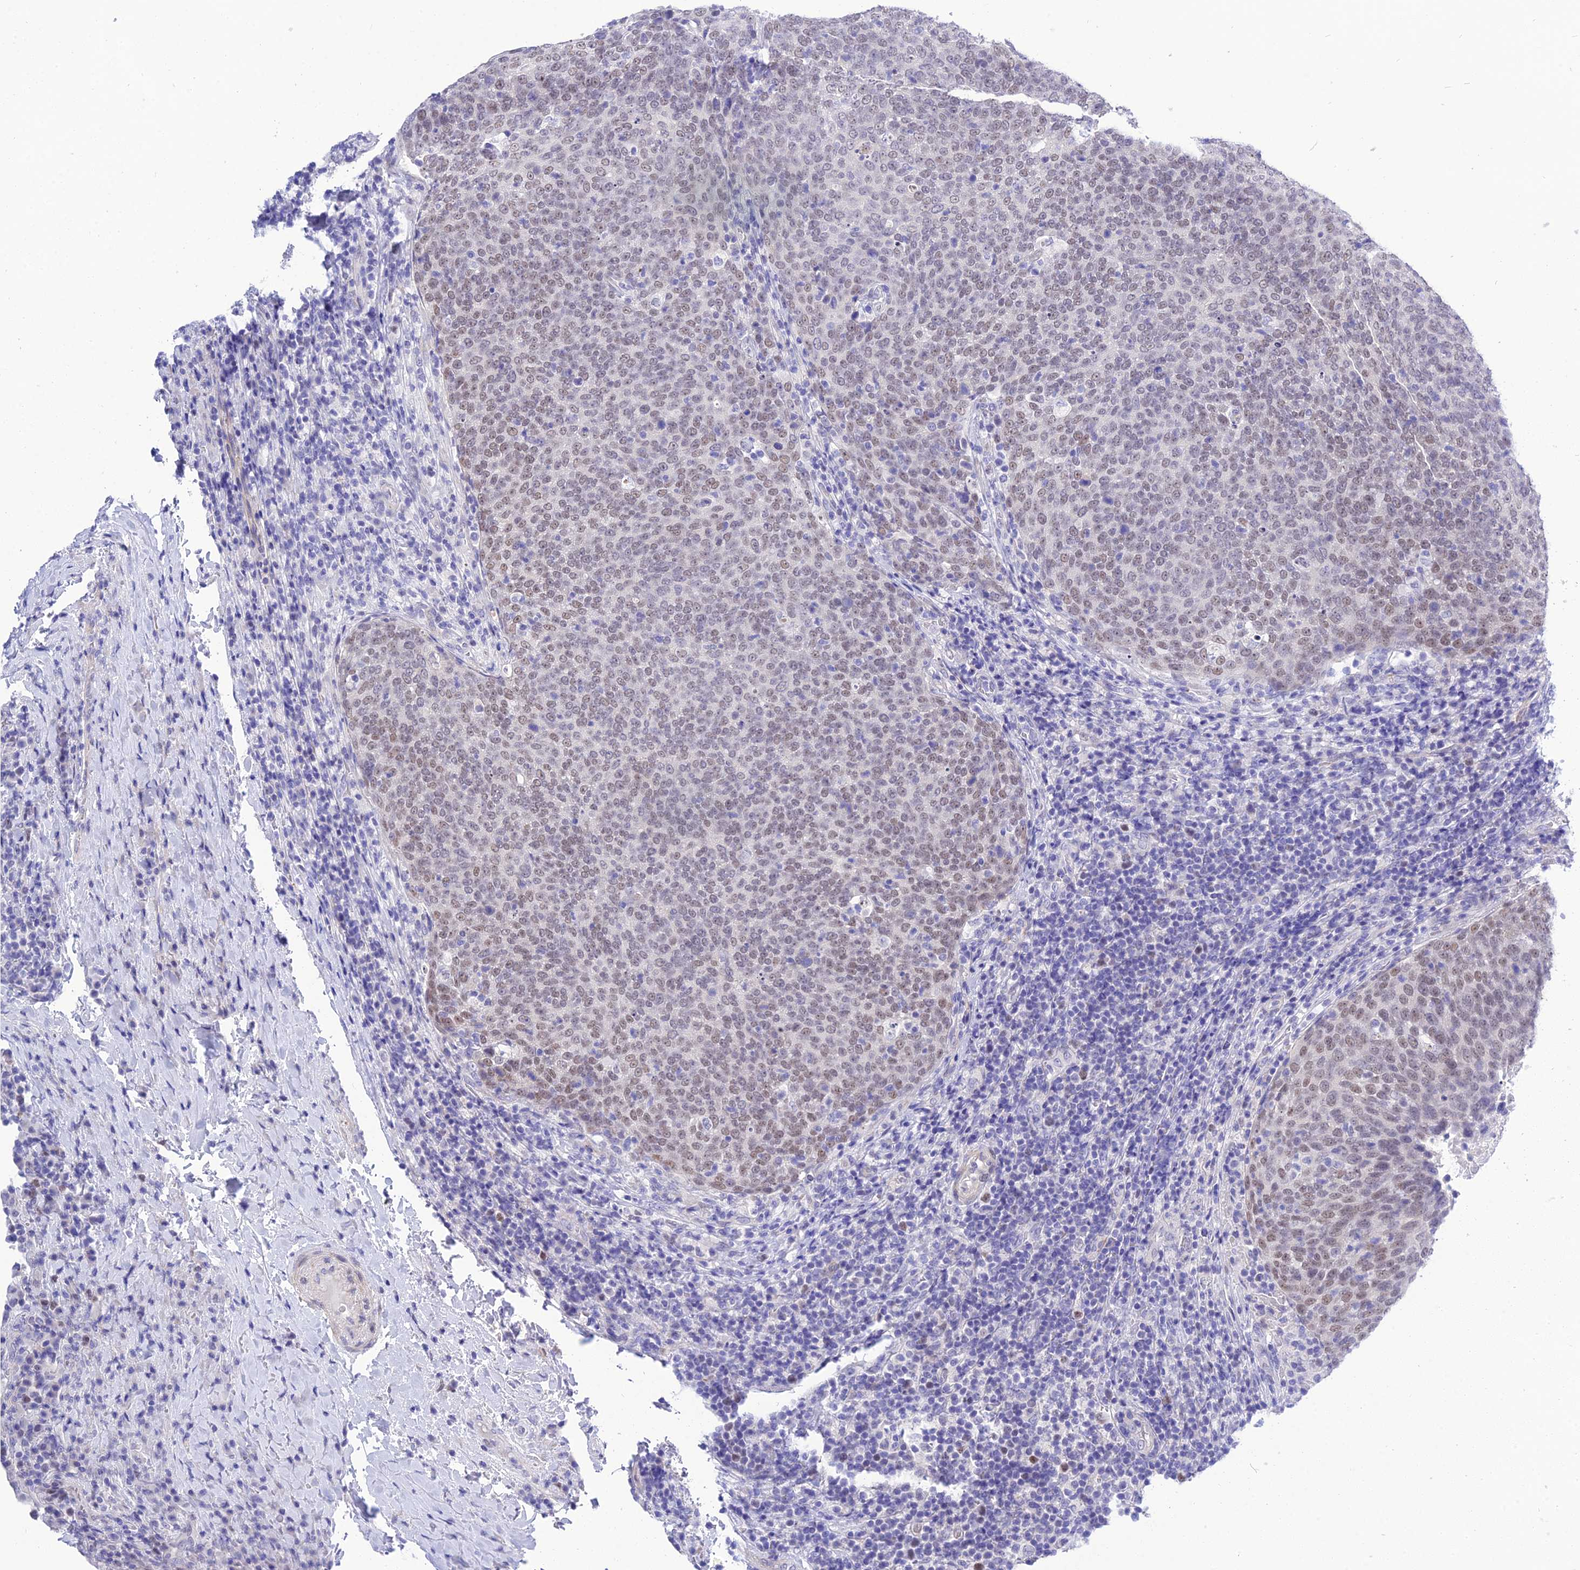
{"staining": {"intensity": "moderate", "quantity": ">75%", "location": "nuclear"}, "tissue": "head and neck cancer", "cell_type": "Tumor cells", "image_type": "cancer", "snomed": [{"axis": "morphology", "description": "Squamous cell carcinoma, NOS"}, {"axis": "morphology", "description": "Squamous cell carcinoma, metastatic, NOS"}, {"axis": "topography", "description": "Lymph node"}, {"axis": "topography", "description": "Head-Neck"}], "caption": "Squamous cell carcinoma (head and neck) was stained to show a protein in brown. There is medium levels of moderate nuclear staining in approximately >75% of tumor cells.", "gene": "DEFB107A", "patient": {"sex": "male", "age": 62}}